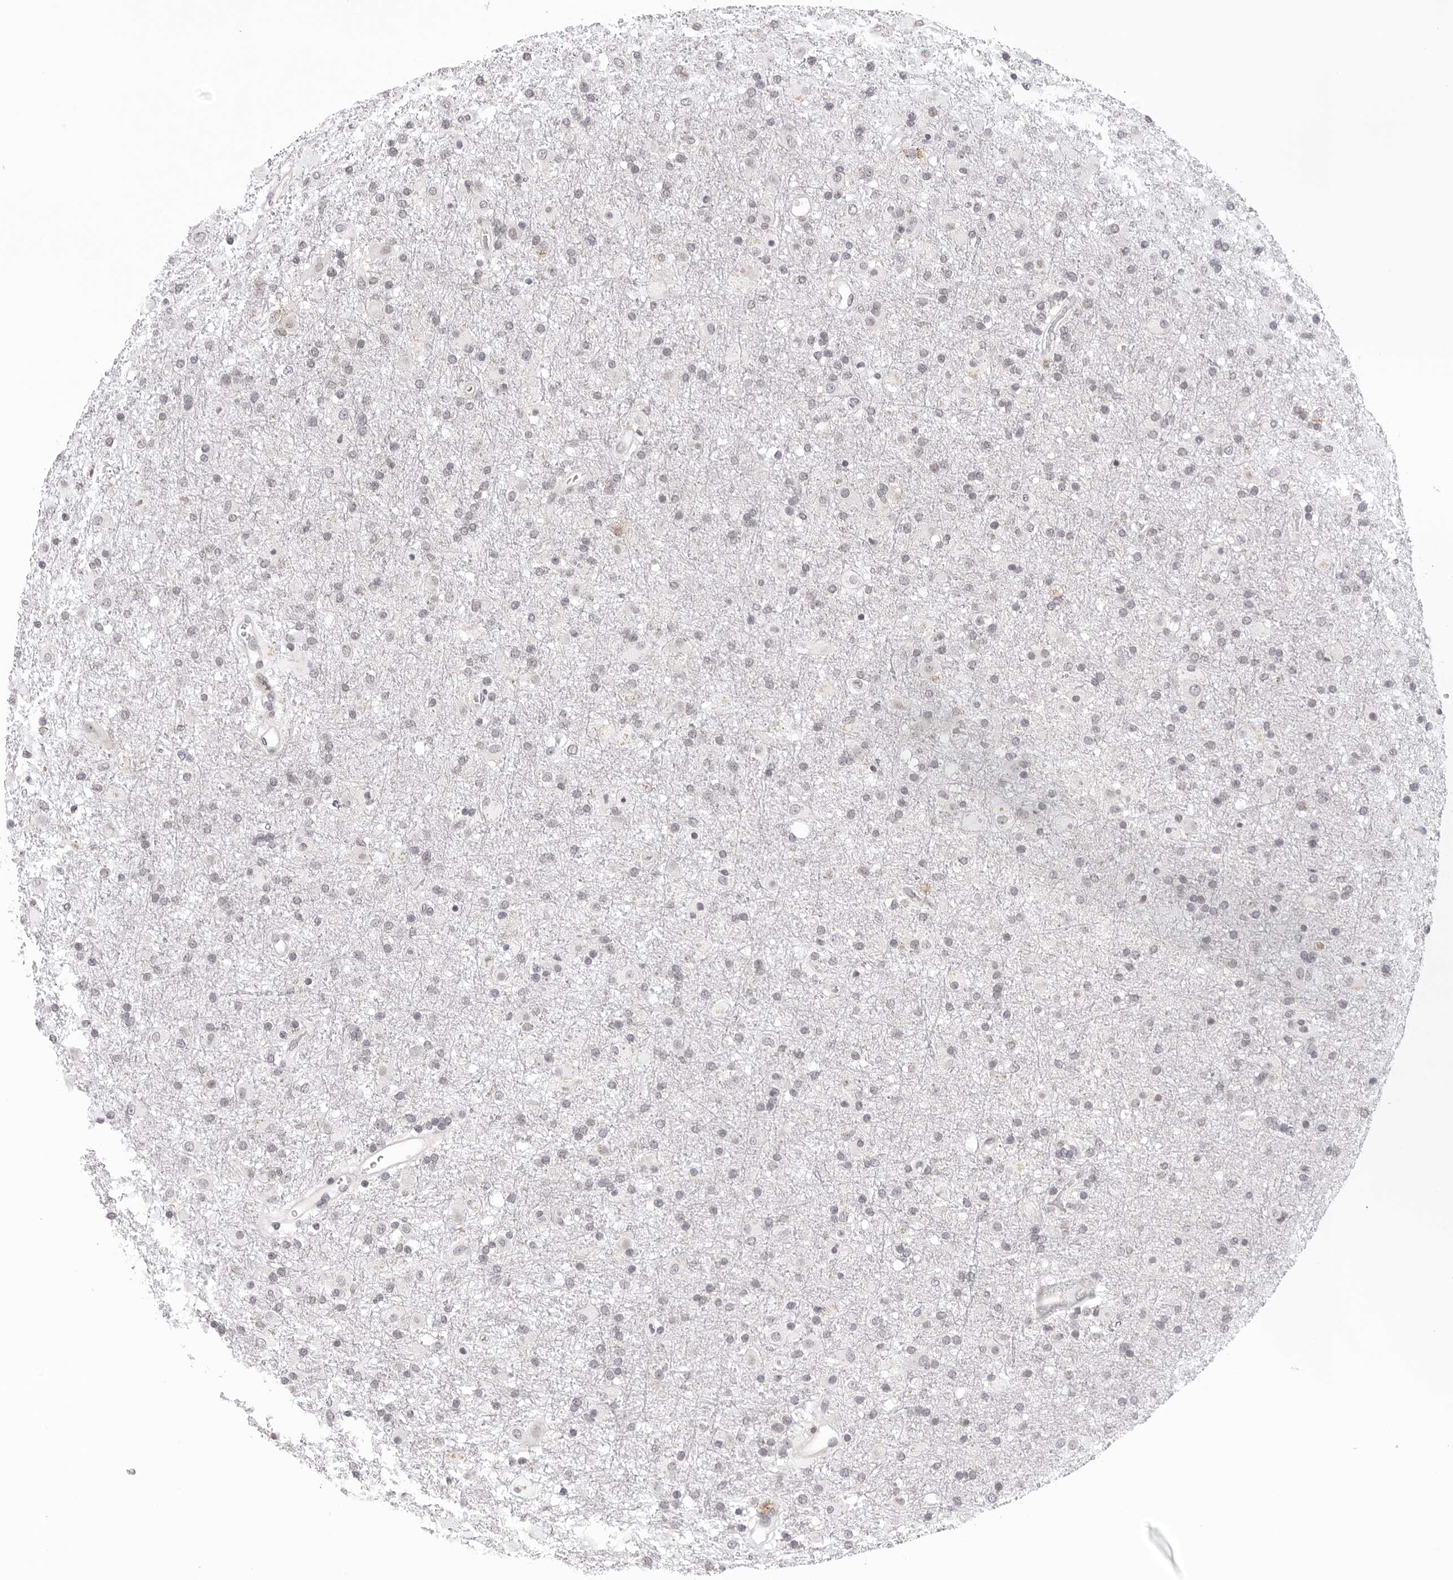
{"staining": {"intensity": "negative", "quantity": "none", "location": "none"}, "tissue": "glioma", "cell_type": "Tumor cells", "image_type": "cancer", "snomed": [{"axis": "morphology", "description": "Glioma, malignant, Low grade"}, {"axis": "topography", "description": "Brain"}], "caption": "Micrograph shows no protein positivity in tumor cells of glioma tissue.", "gene": "IL17RA", "patient": {"sex": "male", "age": 65}}